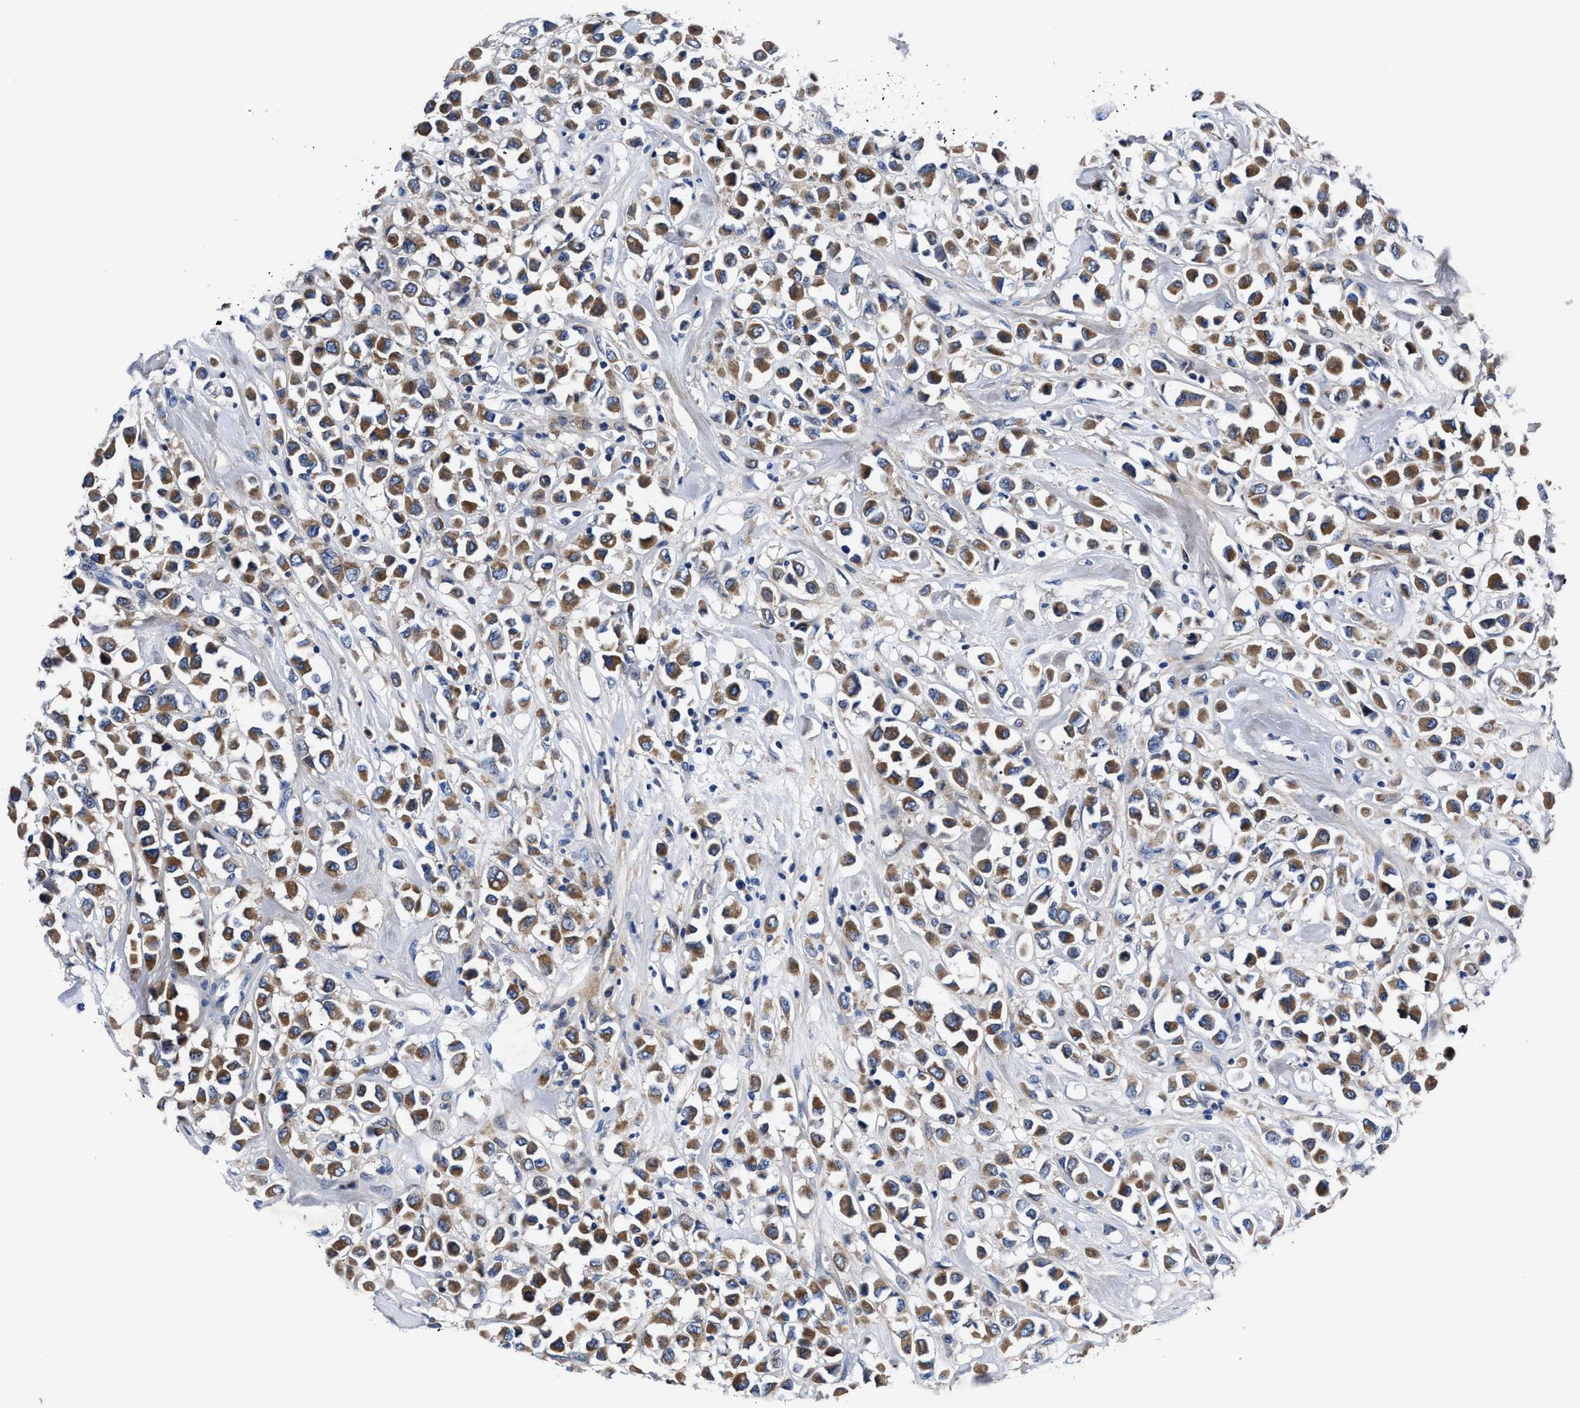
{"staining": {"intensity": "moderate", "quantity": ">75%", "location": "cytoplasmic/membranous"}, "tissue": "breast cancer", "cell_type": "Tumor cells", "image_type": "cancer", "snomed": [{"axis": "morphology", "description": "Duct carcinoma"}, {"axis": "topography", "description": "Breast"}], "caption": "Invasive ductal carcinoma (breast) tissue reveals moderate cytoplasmic/membranous staining in approximately >75% of tumor cells, visualized by immunohistochemistry. Nuclei are stained in blue.", "gene": "DHRS13", "patient": {"sex": "female", "age": 61}}